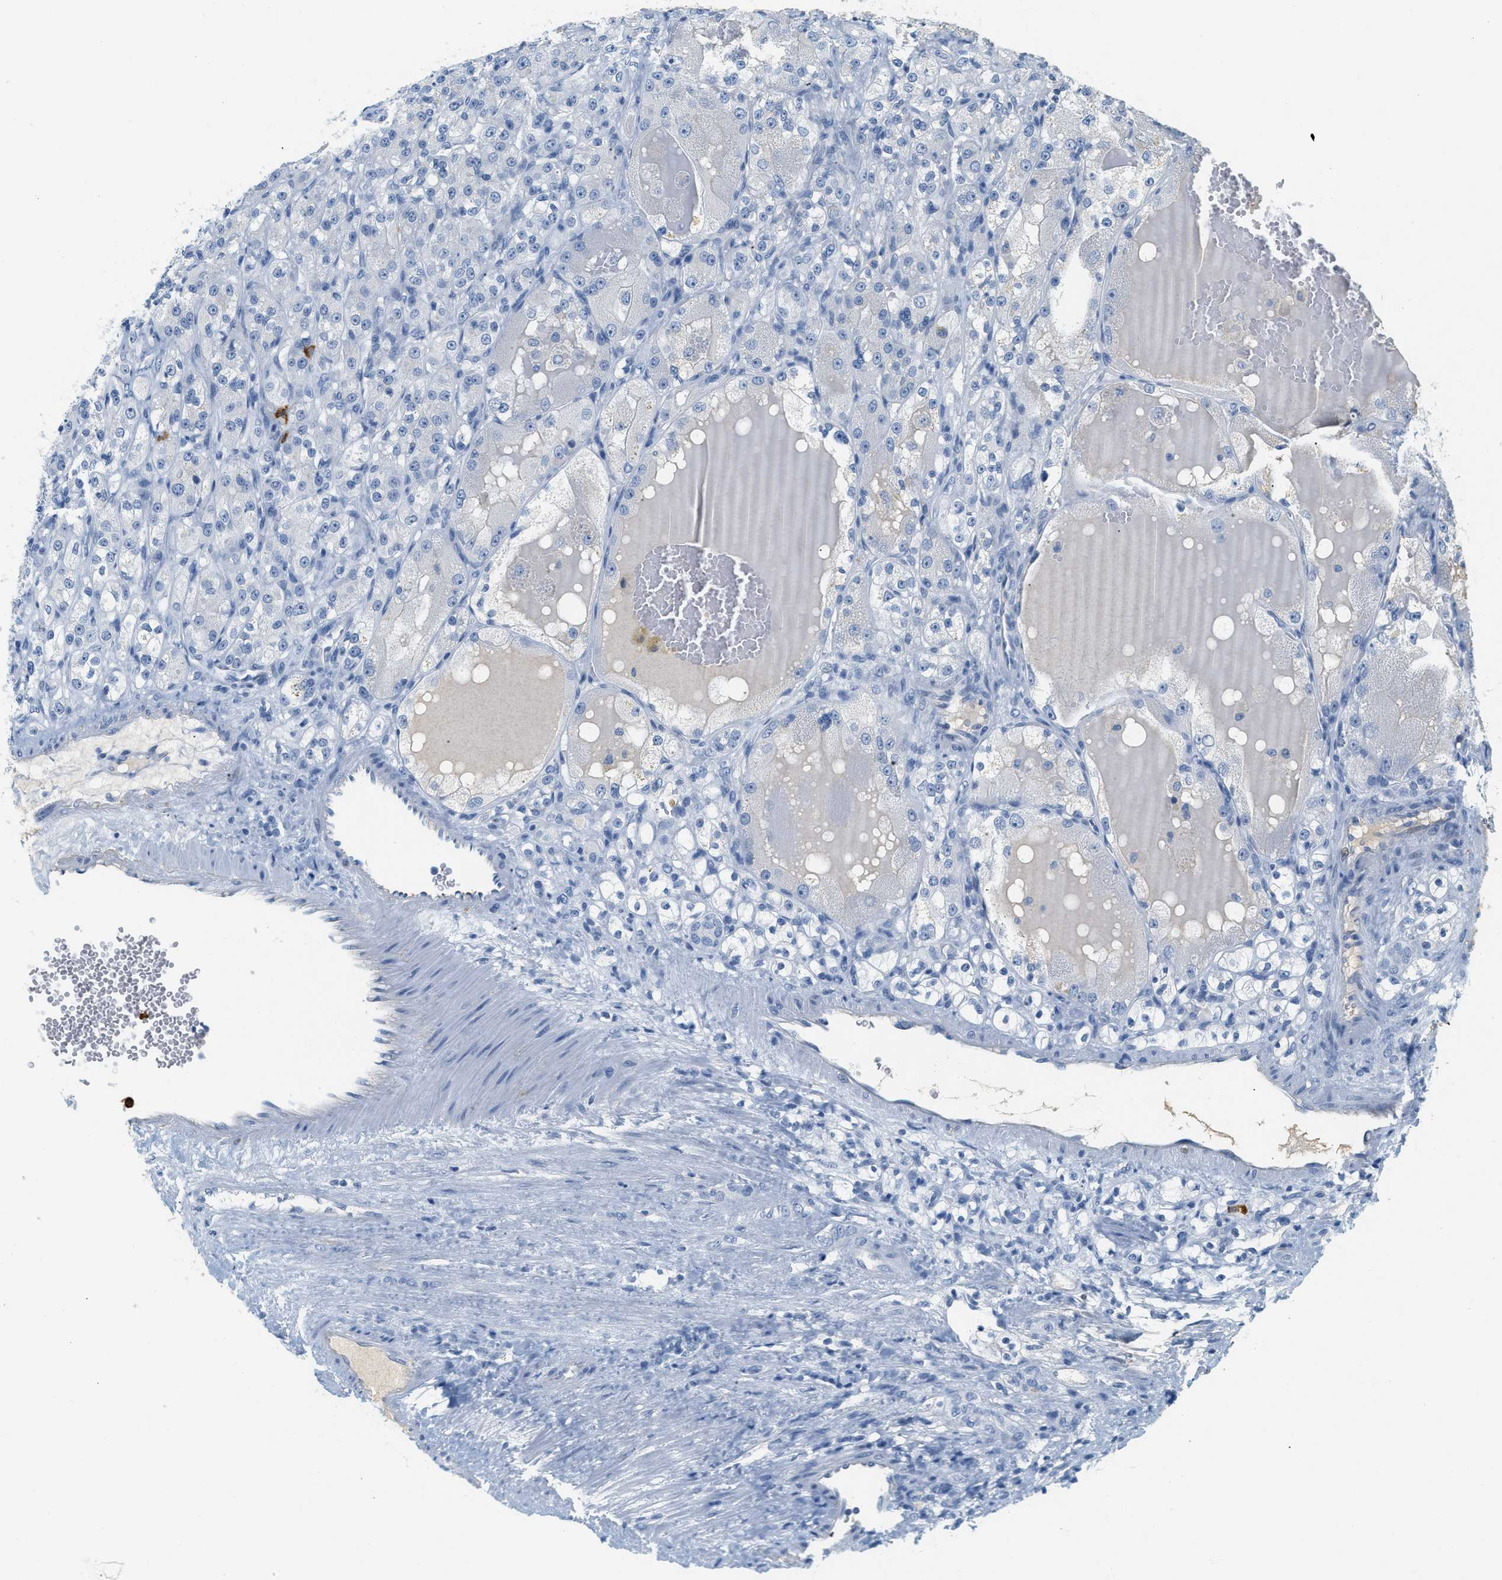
{"staining": {"intensity": "negative", "quantity": "none", "location": "none"}, "tissue": "renal cancer", "cell_type": "Tumor cells", "image_type": "cancer", "snomed": [{"axis": "morphology", "description": "Normal tissue, NOS"}, {"axis": "morphology", "description": "Adenocarcinoma, NOS"}, {"axis": "topography", "description": "Kidney"}], "caption": "This is a histopathology image of IHC staining of renal cancer (adenocarcinoma), which shows no positivity in tumor cells. (IHC, brightfield microscopy, high magnification).", "gene": "LCN2", "patient": {"sex": "male", "age": 61}}